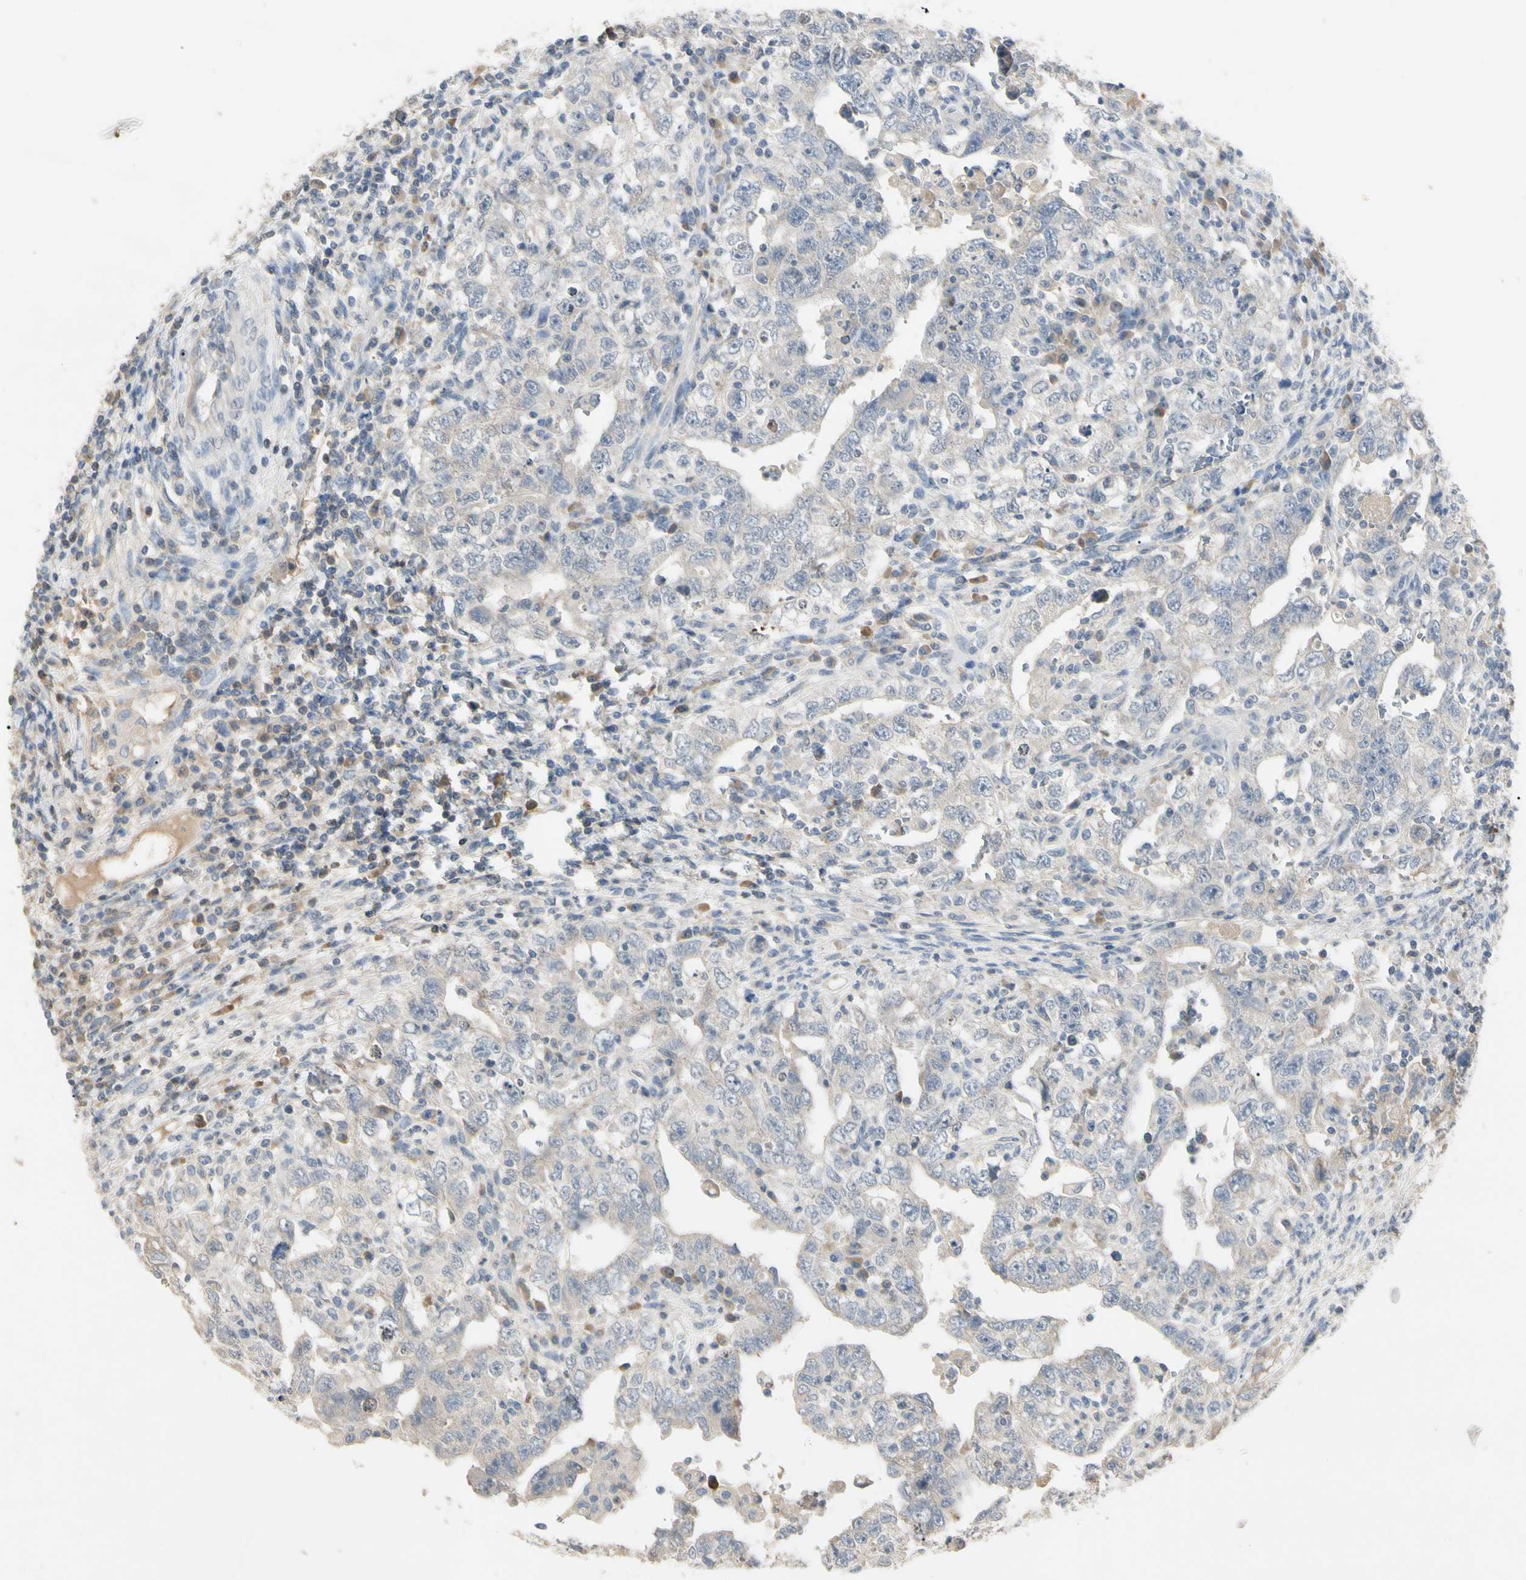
{"staining": {"intensity": "weak", "quantity": "<25%", "location": "cytoplasmic/membranous"}, "tissue": "testis cancer", "cell_type": "Tumor cells", "image_type": "cancer", "snomed": [{"axis": "morphology", "description": "Carcinoma, Embryonal, NOS"}, {"axis": "topography", "description": "Testis"}], "caption": "Human testis cancer (embryonal carcinoma) stained for a protein using immunohistochemistry (IHC) demonstrates no staining in tumor cells.", "gene": "PRSS21", "patient": {"sex": "male", "age": 26}}